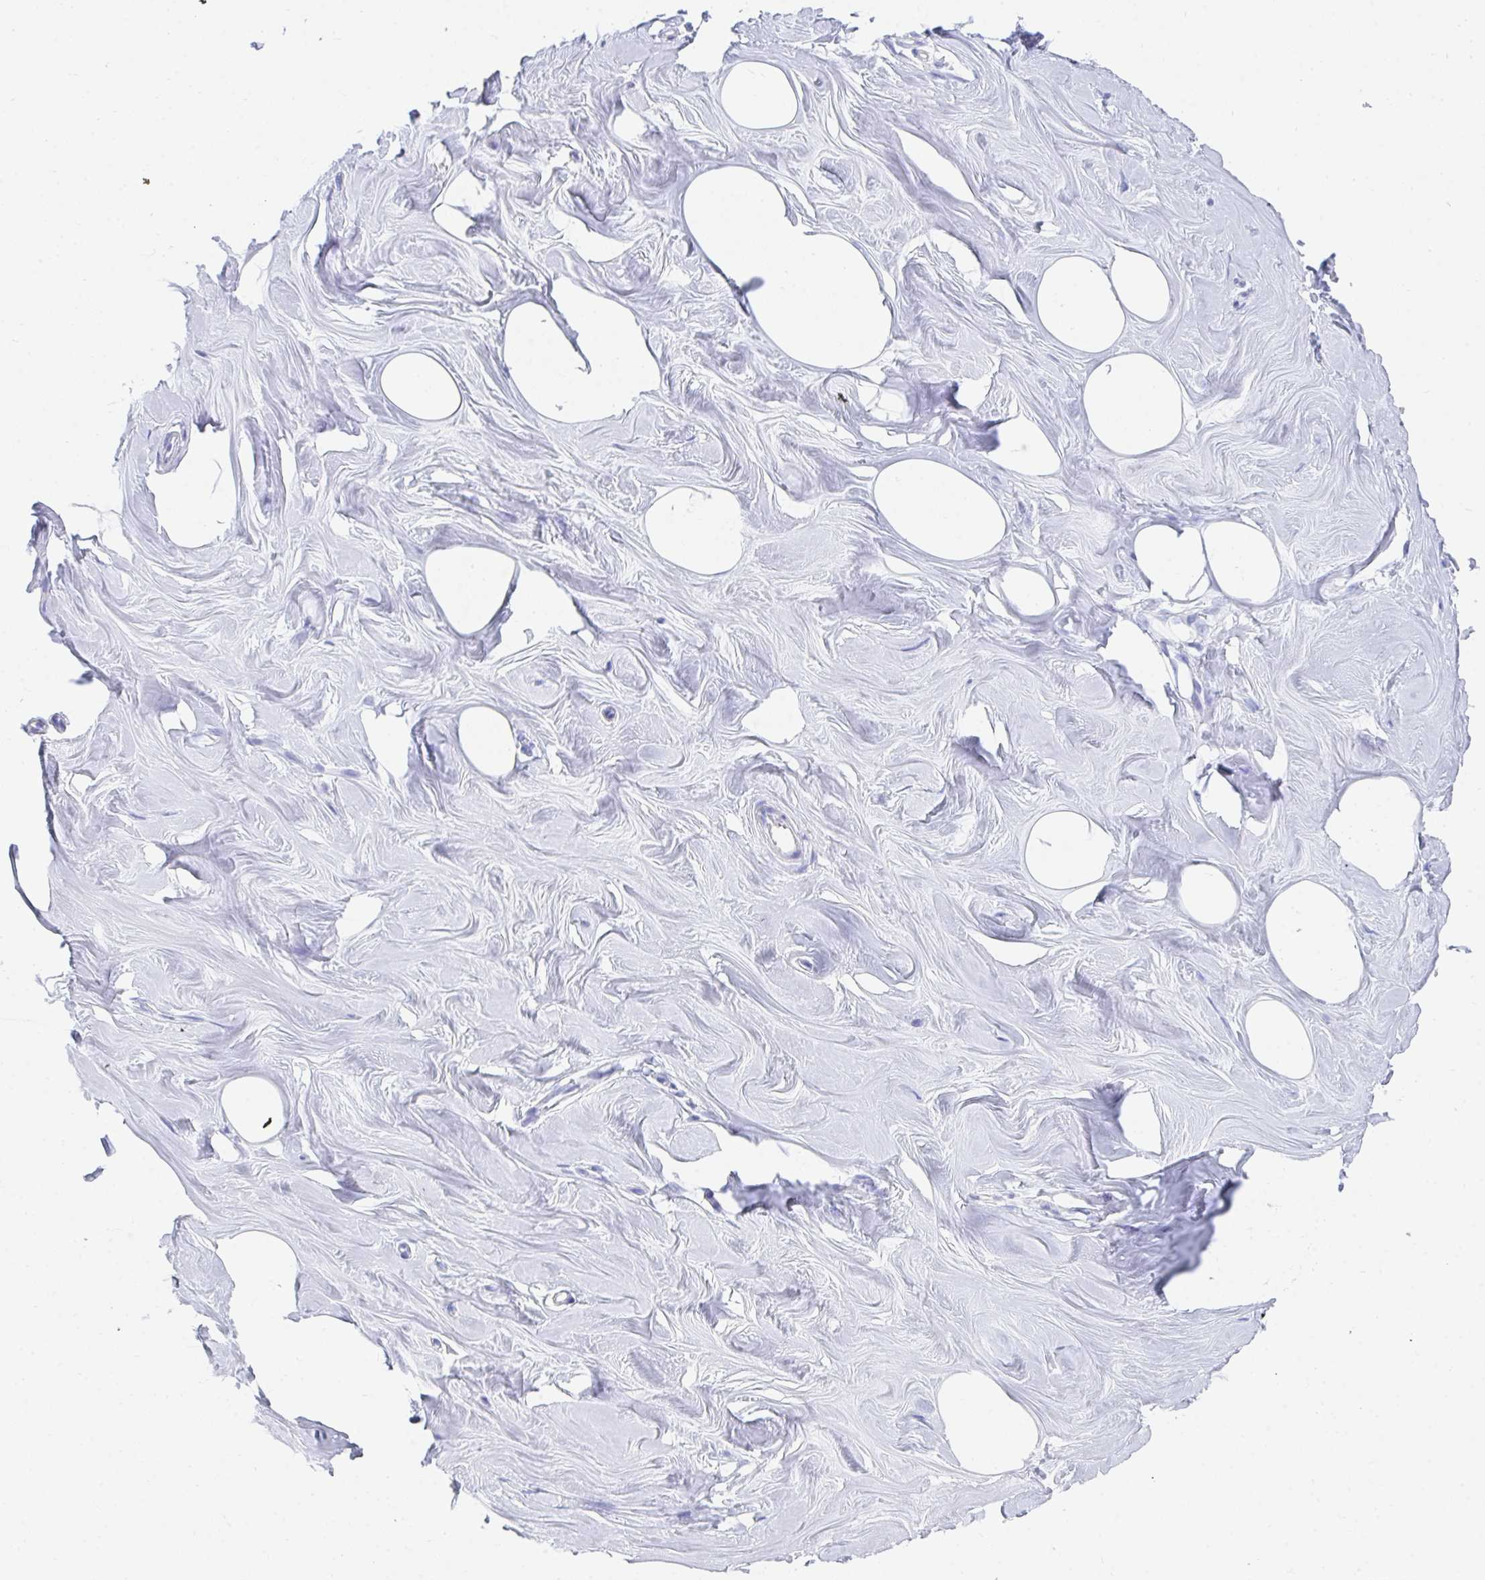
{"staining": {"intensity": "negative", "quantity": "none", "location": "none"}, "tissue": "breast", "cell_type": "Adipocytes", "image_type": "normal", "snomed": [{"axis": "morphology", "description": "Normal tissue, NOS"}, {"axis": "topography", "description": "Breast"}], "caption": "Immunohistochemistry of normal breast displays no positivity in adipocytes.", "gene": "CD7", "patient": {"sex": "female", "age": 27}}